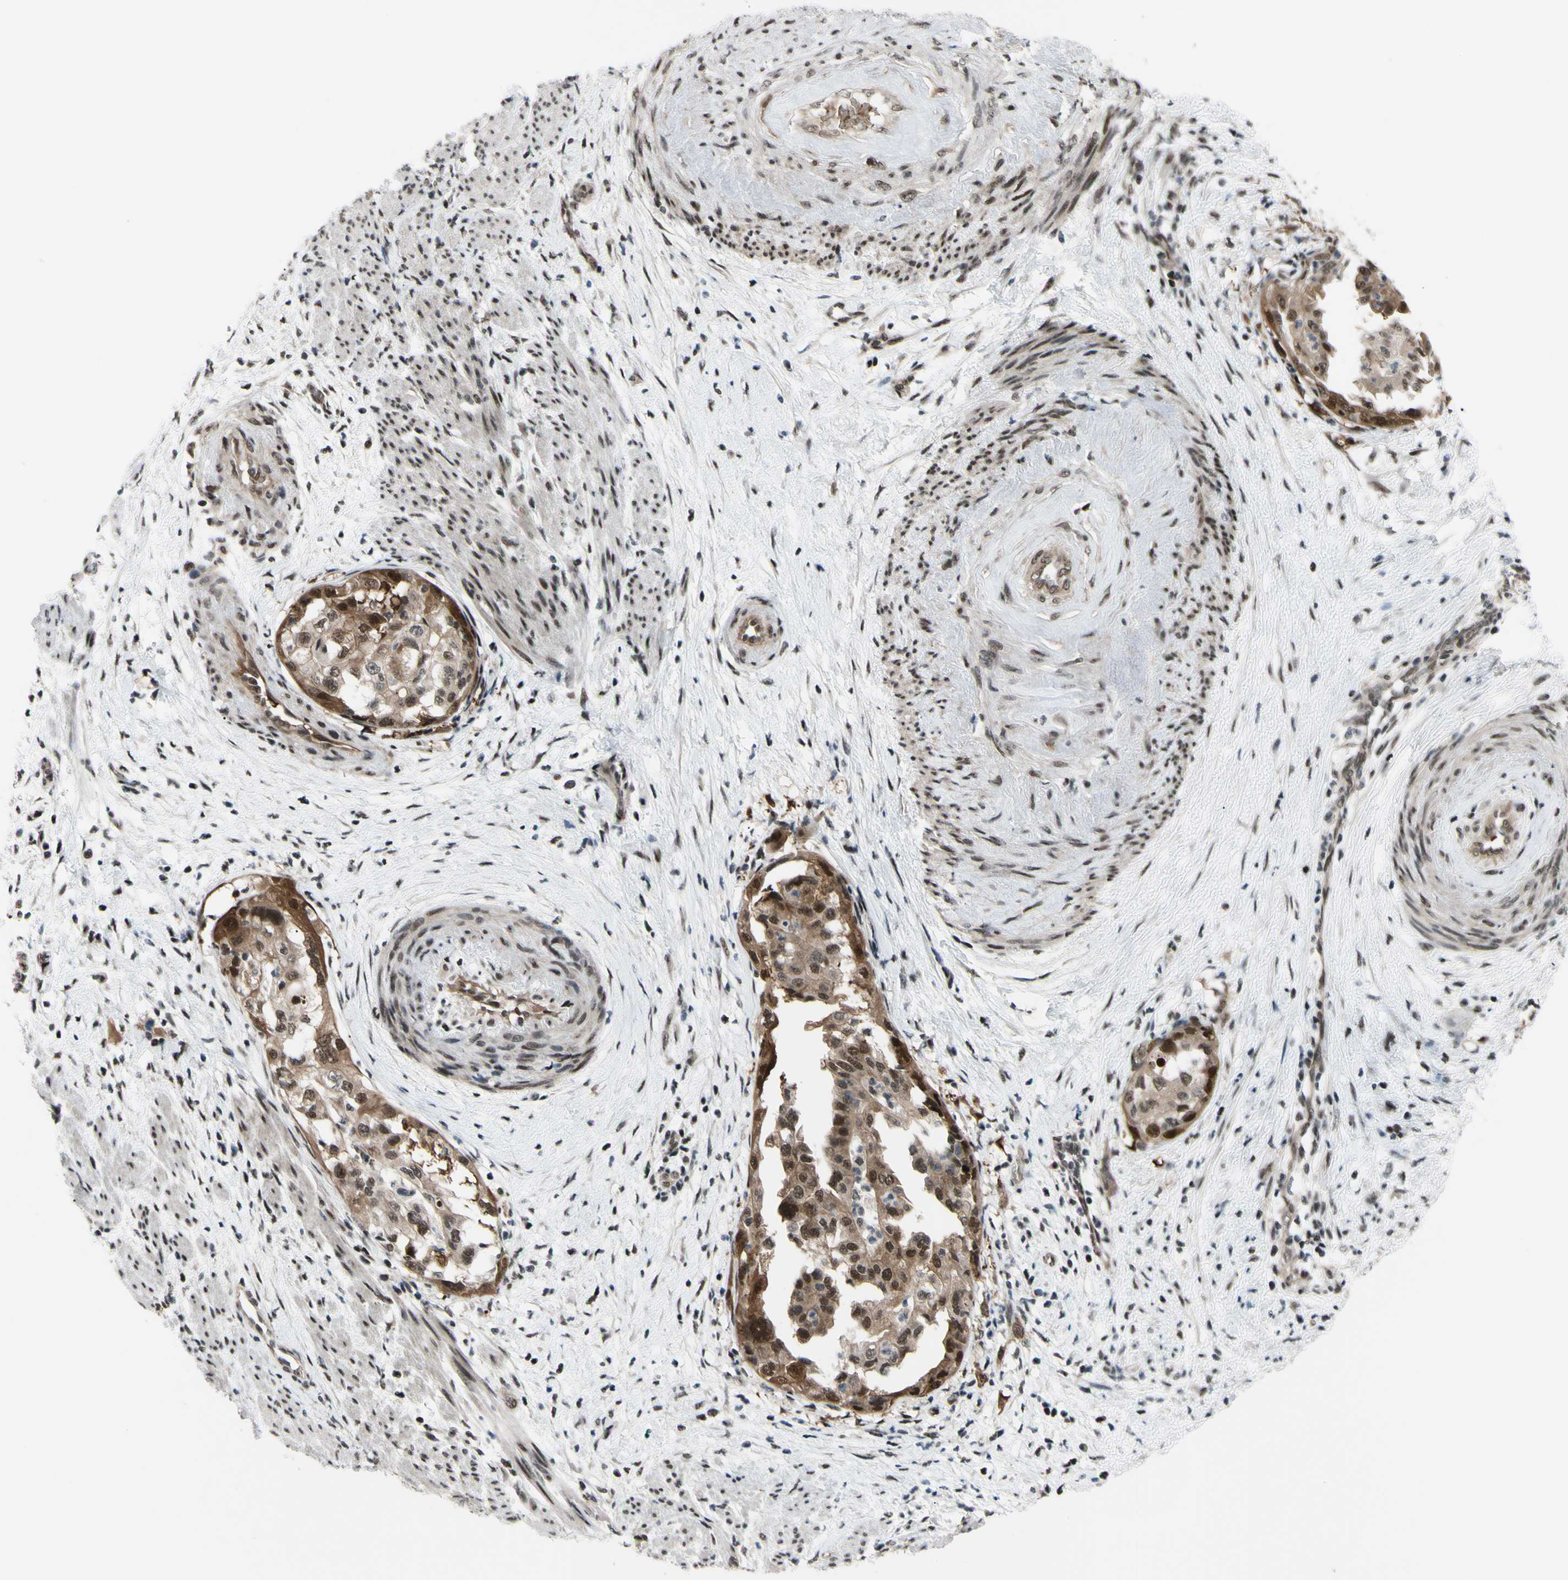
{"staining": {"intensity": "strong", "quantity": ">75%", "location": "cytoplasmic/membranous,nuclear"}, "tissue": "endometrial cancer", "cell_type": "Tumor cells", "image_type": "cancer", "snomed": [{"axis": "morphology", "description": "Adenocarcinoma, NOS"}, {"axis": "topography", "description": "Endometrium"}], "caption": "The histopathology image demonstrates a brown stain indicating the presence of a protein in the cytoplasmic/membranous and nuclear of tumor cells in endometrial adenocarcinoma.", "gene": "THAP12", "patient": {"sex": "female", "age": 85}}